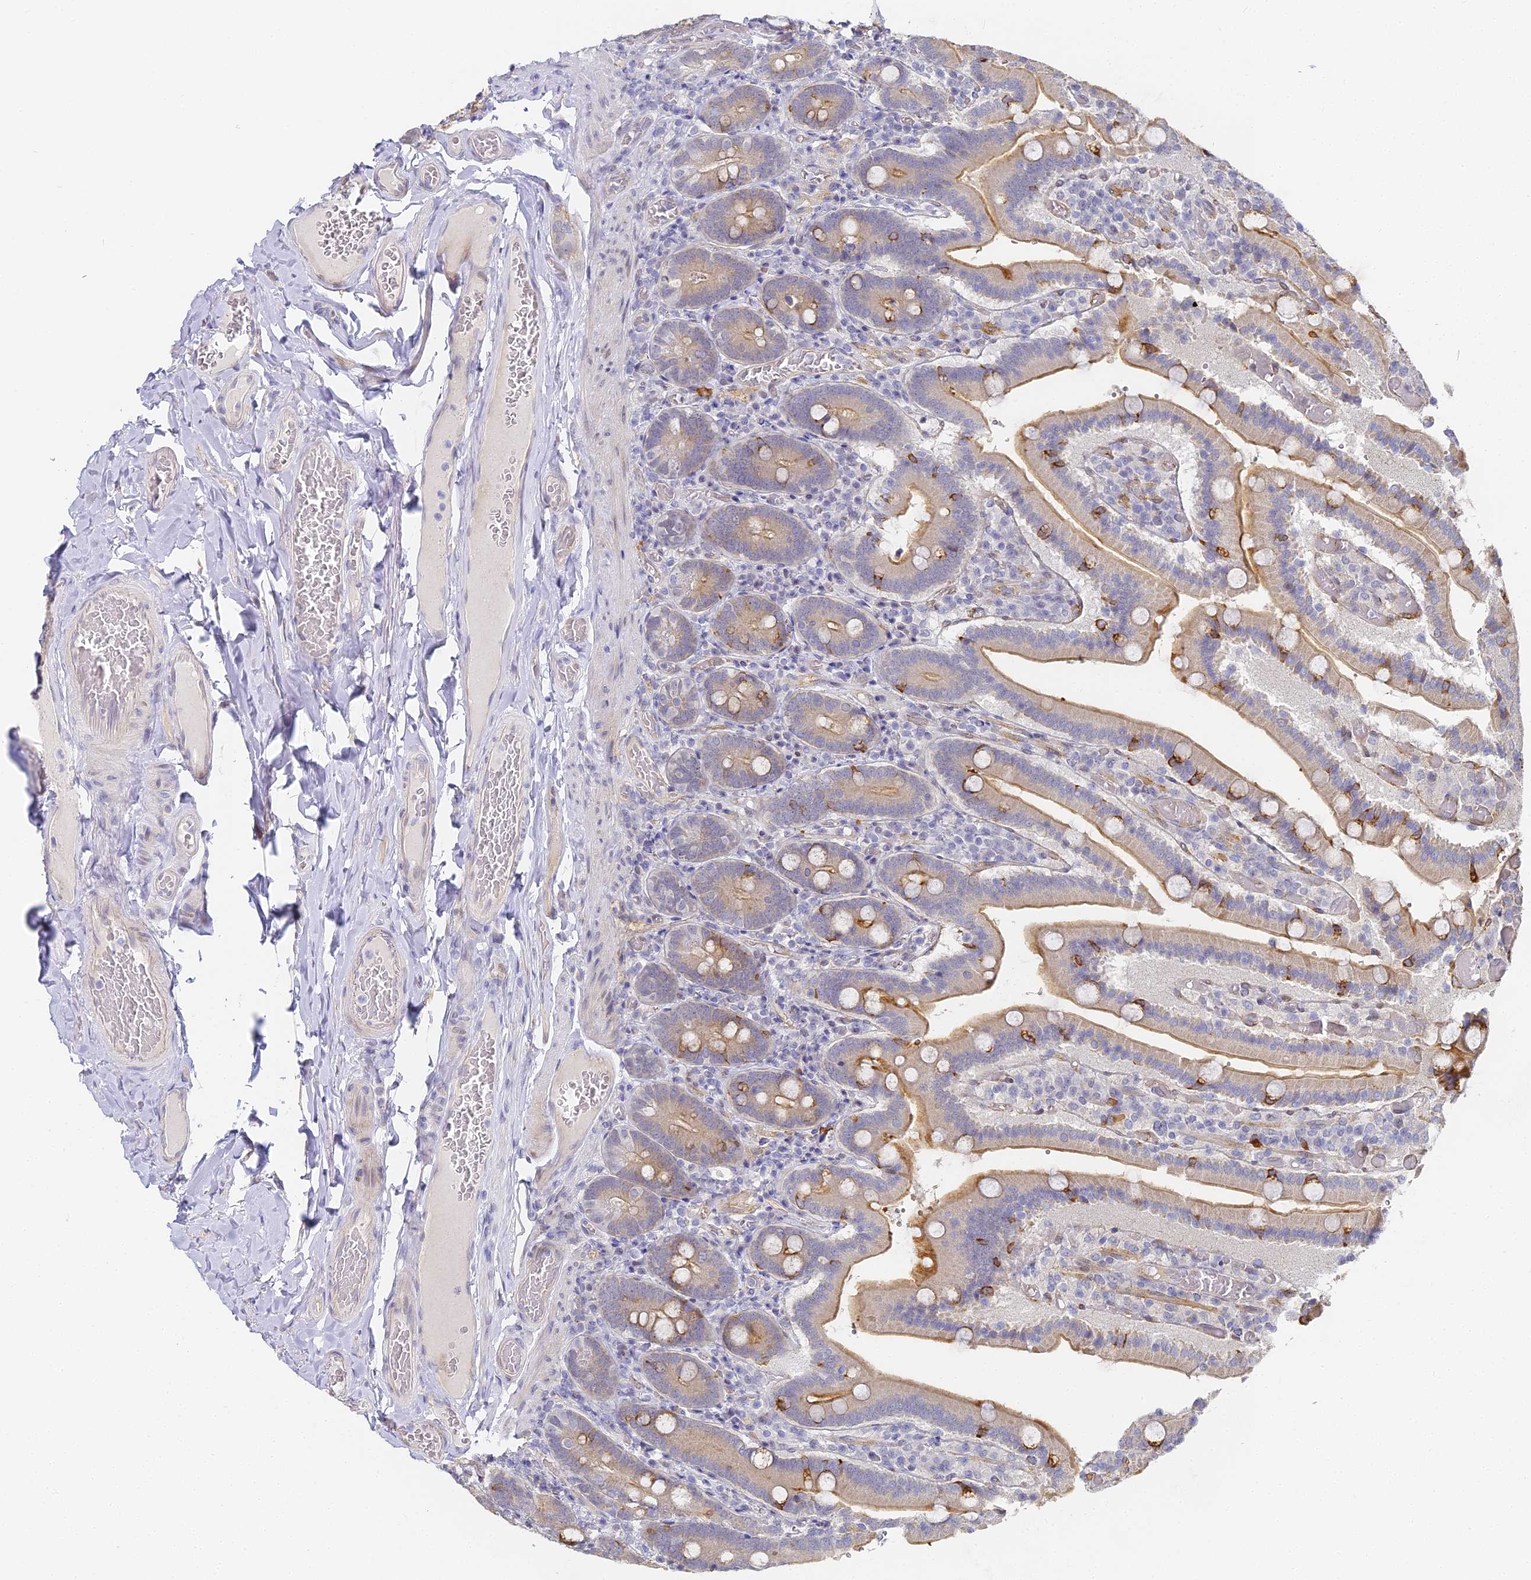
{"staining": {"intensity": "moderate", "quantity": ">75%", "location": "cytoplasmic/membranous"}, "tissue": "duodenum", "cell_type": "Glandular cells", "image_type": "normal", "snomed": [{"axis": "morphology", "description": "Normal tissue, NOS"}, {"axis": "topography", "description": "Duodenum"}], "caption": "Brown immunohistochemical staining in normal human duodenum displays moderate cytoplasmic/membranous expression in approximately >75% of glandular cells. (DAB = brown stain, brightfield microscopy at high magnification).", "gene": "GJA1", "patient": {"sex": "female", "age": 62}}